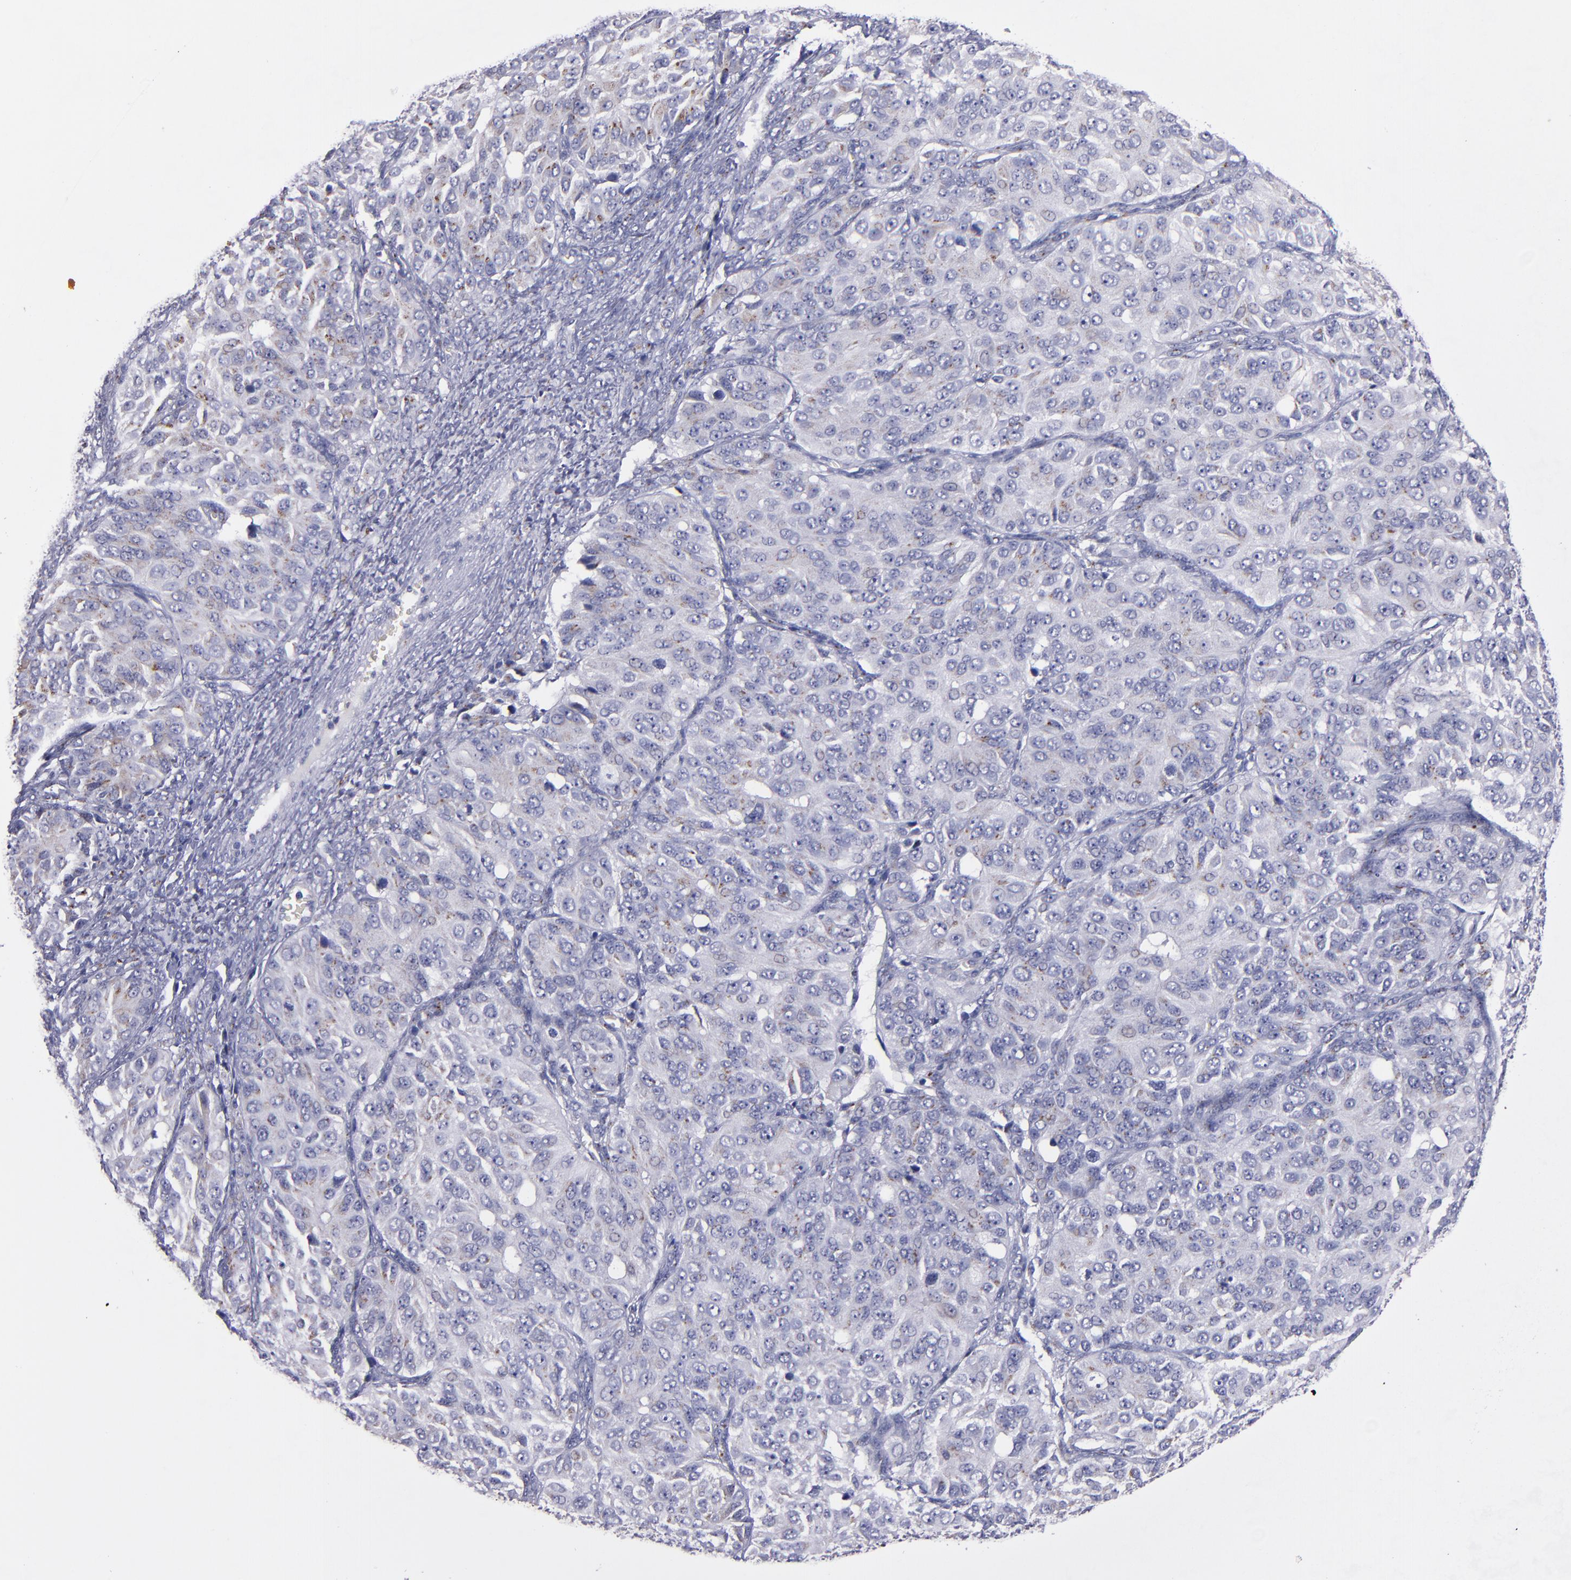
{"staining": {"intensity": "moderate", "quantity": ">75%", "location": "cytoplasmic/membranous"}, "tissue": "ovarian cancer", "cell_type": "Tumor cells", "image_type": "cancer", "snomed": [{"axis": "morphology", "description": "Carcinoma, endometroid"}, {"axis": "topography", "description": "Ovary"}], "caption": "Ovarian cancer stained with a brown dye shows moderate cytoplasmic/membranous positive expression in approximately >75% of tumor cells.", "gene": "RAB41", "patient": {"sex": "female", "age": 51}}